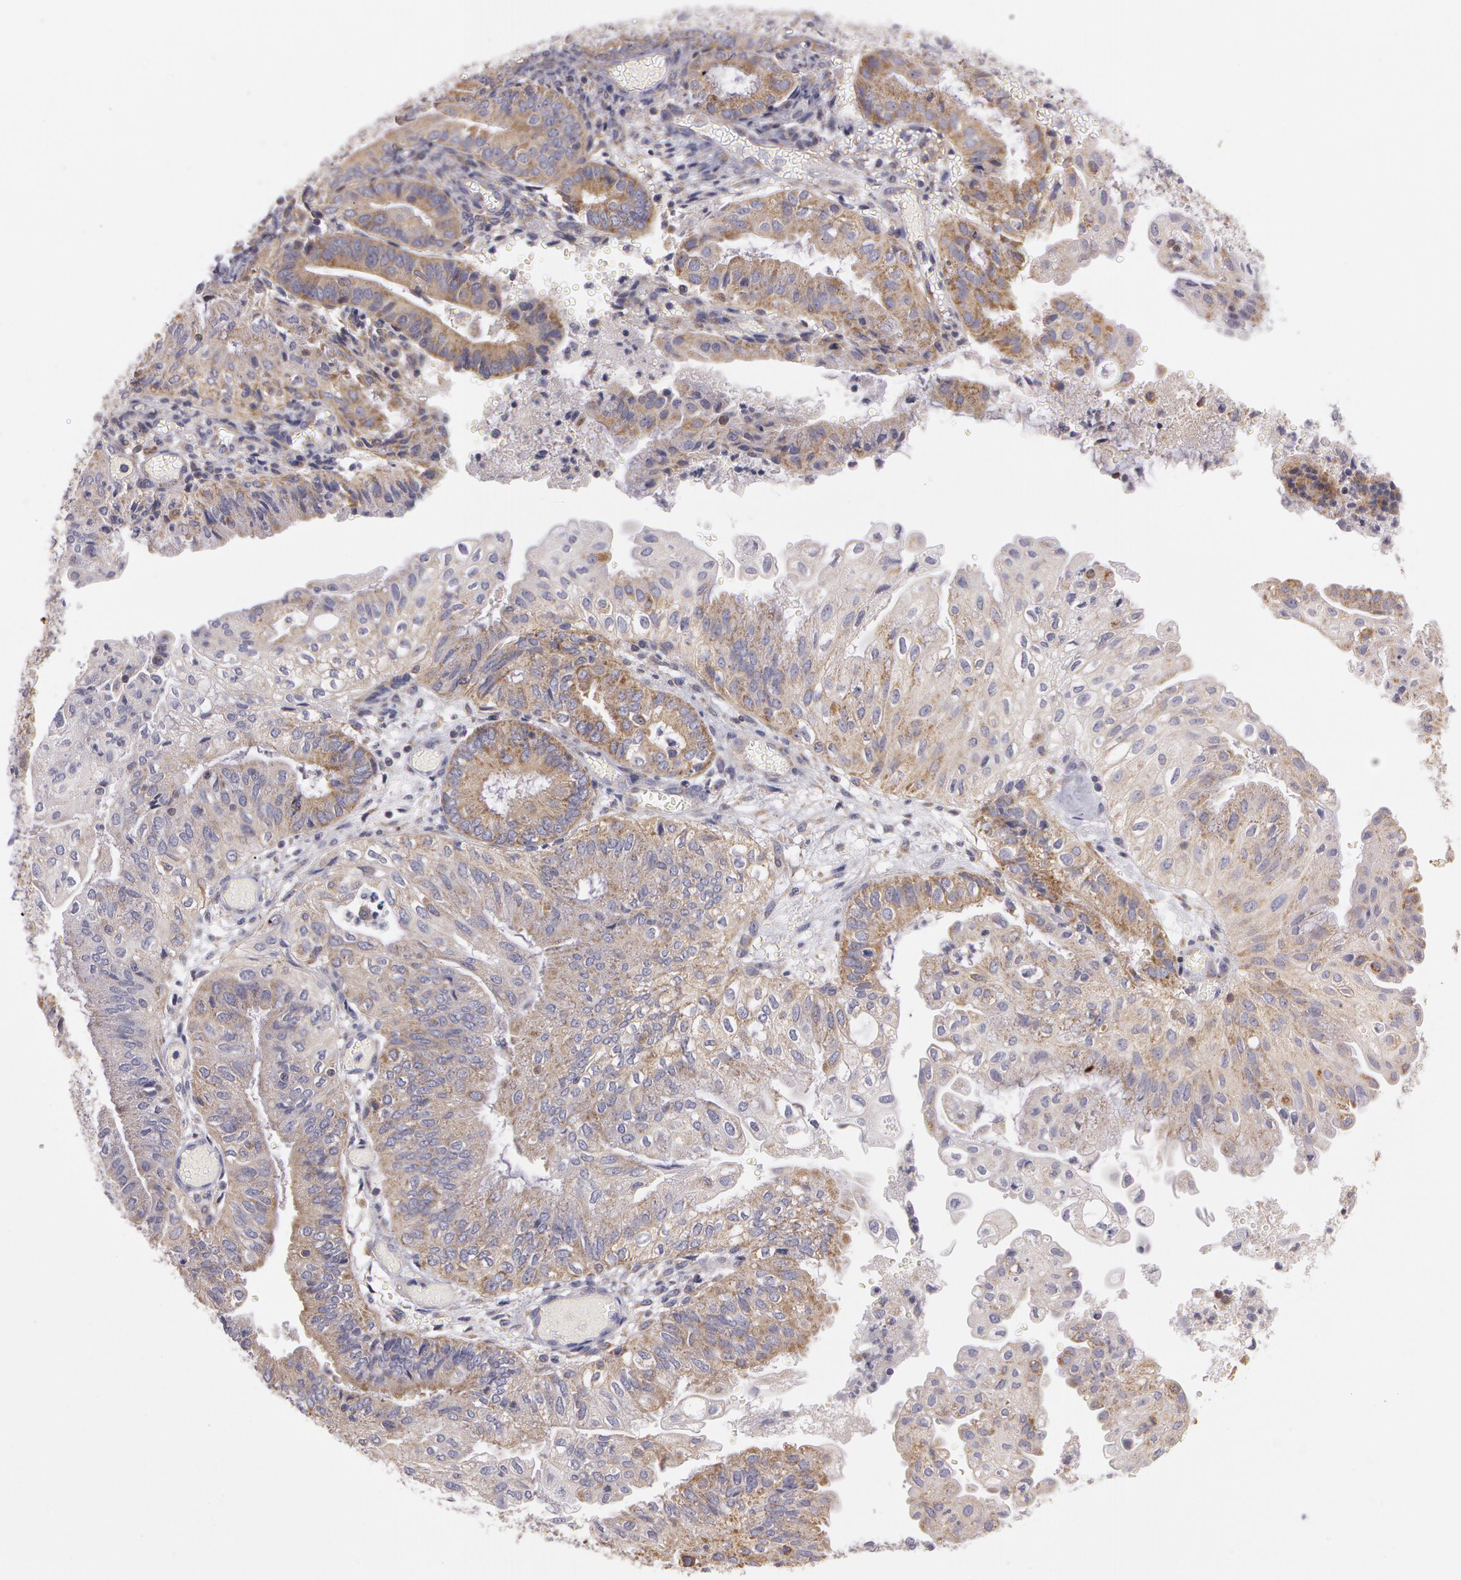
{"staining": {"intensity": "weak", "quantity": "25%-75%", "location": "cytoplasmic/membranous"}, "tissue": "endometrial cancer", "cell_type": "Tumor cells", "image_type": "cancer", "snomed": [{"axis": "morphology", "description": "Adenocarcinoma, NOS"}, {"axis": "topography", "description": "Endometrium"}], "caption": "Tumor cells reveal low levels of weak cytoplasmic/membranous positivity in approximately 25%-75% of cells in human adenocarcinoma (endometrial).", "gene": "NEK9", "patient": {"sex": "female", "age": 55}}